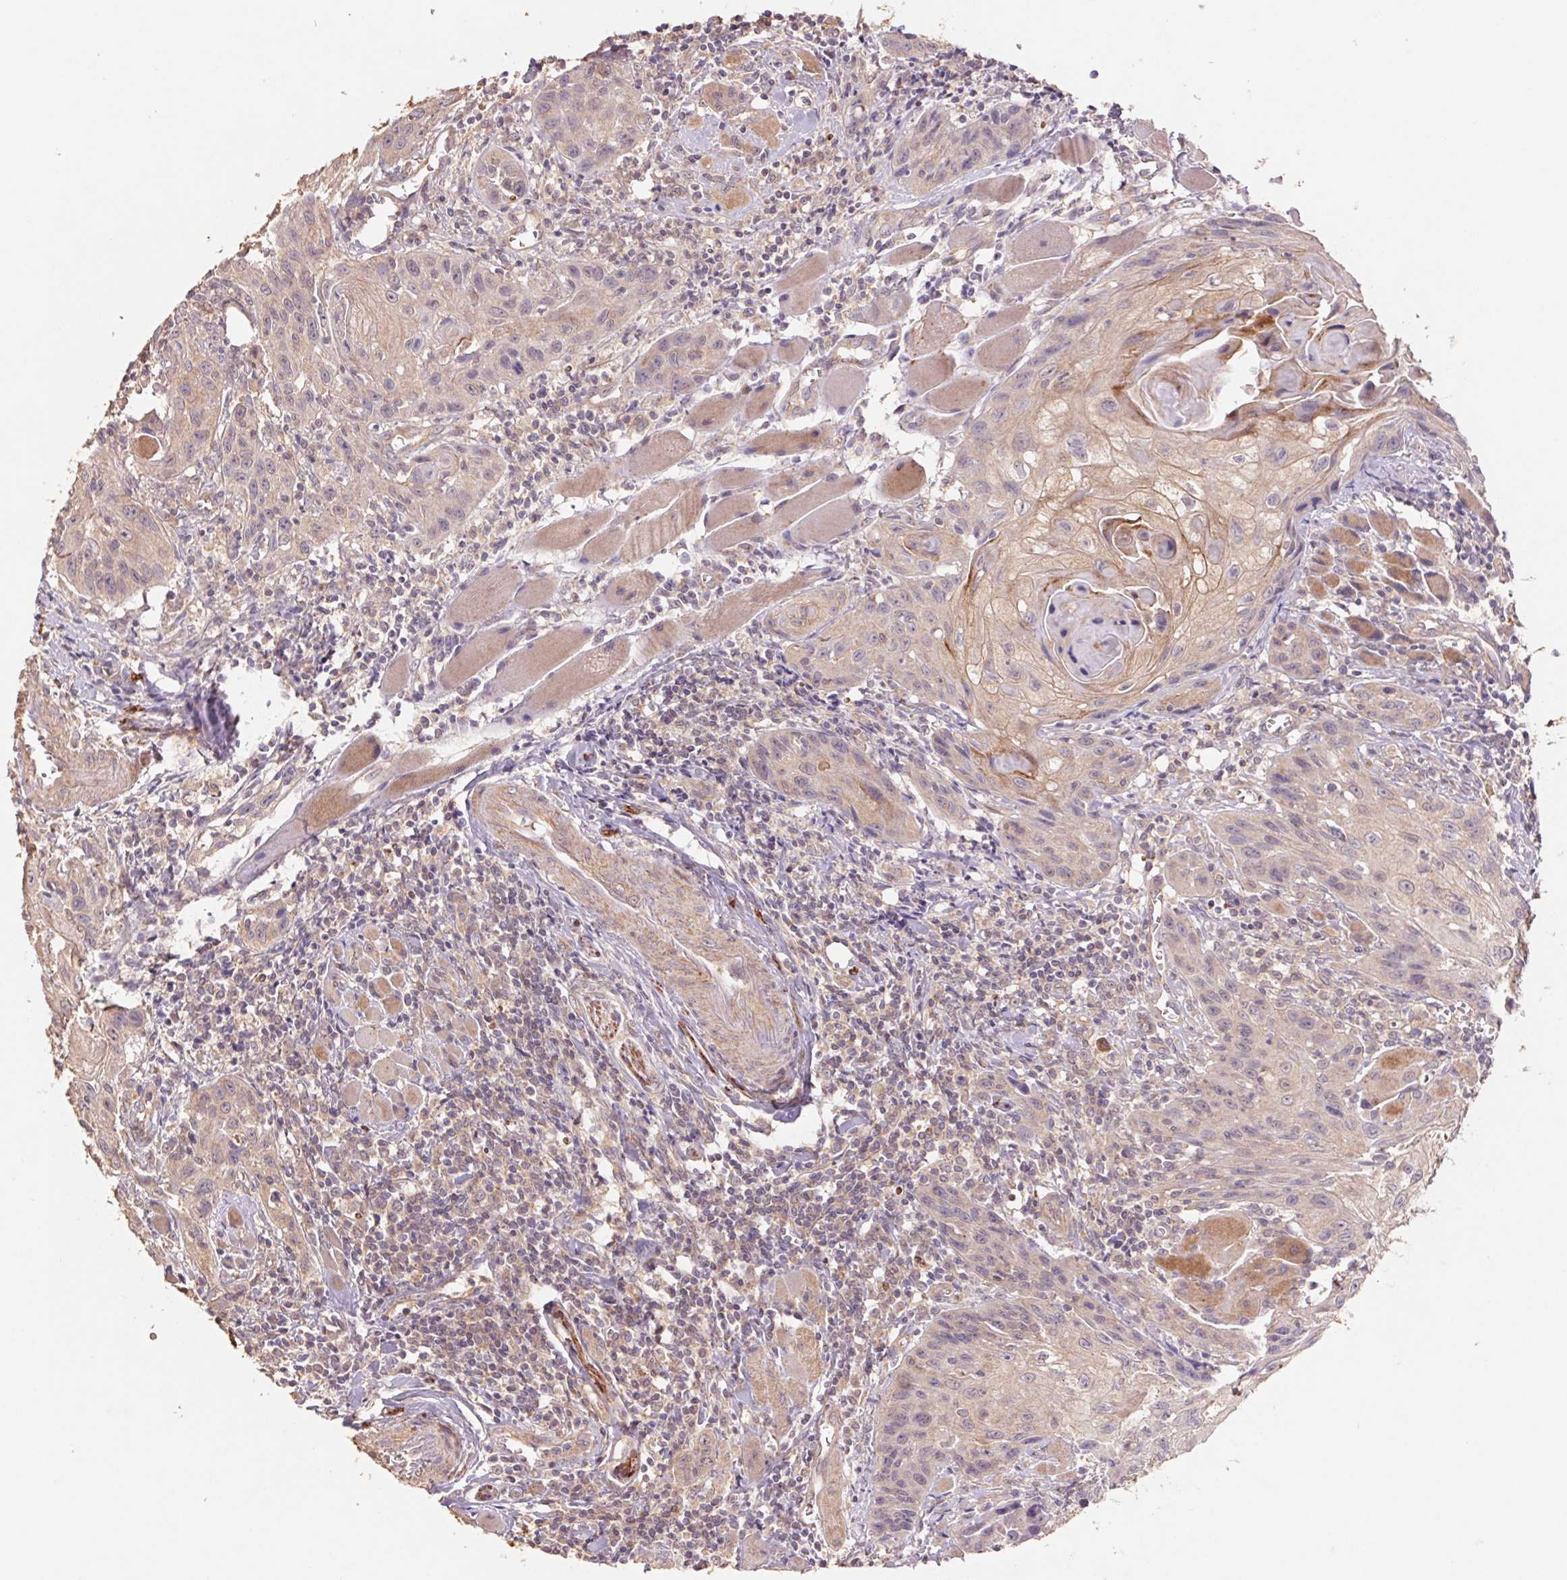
{"staining": {"intensity": "weak", "quantity": "25%-75%", "location": "cytoplasmic/membranous"}, "tissue": "head and neck cancer", "cell_type": "Tumor cells", "image_type": "cancer", "snomed": [{"axis": "morphology", "description": "Squamous cell carcinoma, NOS"}, {"axis": "topography", "description": "Oral tissue"}, {"axis": "topography", "description": "Head-Neck"}], "caption": "Head and neck cancer tissue shows weak cytoplasmic/membranous positivity in approximately 25%-75% of tumor cells, visualized by immunohistochemistry.", "gene": "GRM2", "patient": {"sex": "male", "age": 58}}